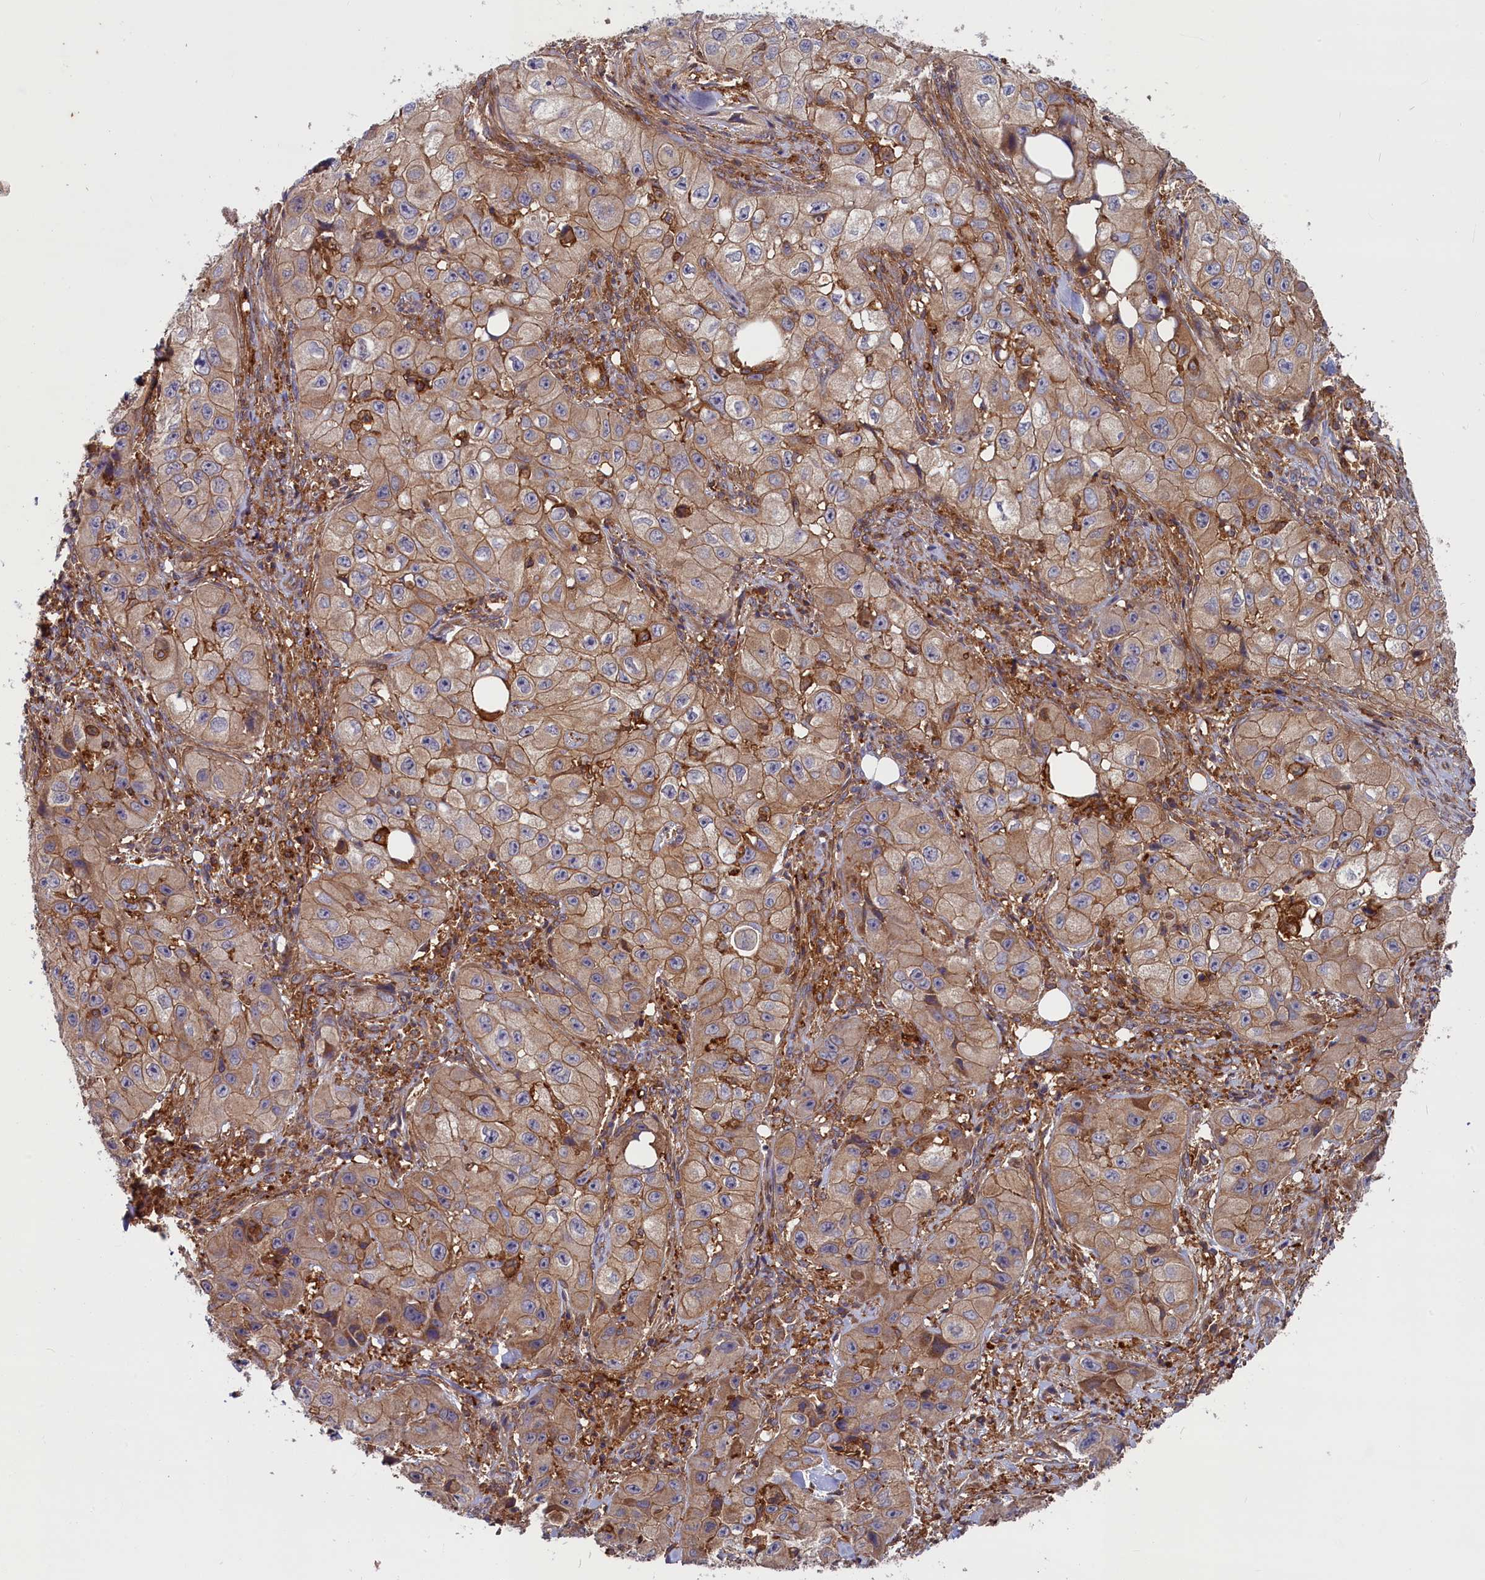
{"staining": {"intensity": "moderate", "quantity": "25%-75%", "location": "cytoplasmic/membranous"}, "tissue": "skin cancer", "cell_type": "Tumor cells", "image_type": "cancer", "snomed": [{"axis": "morphology", "description": "Squamous cell carcinoma, NOS"}, {"axis": "topography", "description": "Skin"}, {"axis": "topography", "description": "Subcutis"}], "caption": "There is medium levels of moderate cytoplasmic/membranous staining in tumor cells of skin cancer, as demonstrated by immunohistochemical staining (brown color).", "gene": "MYO9B", "patient": {"sex": "male", "age": 73}}